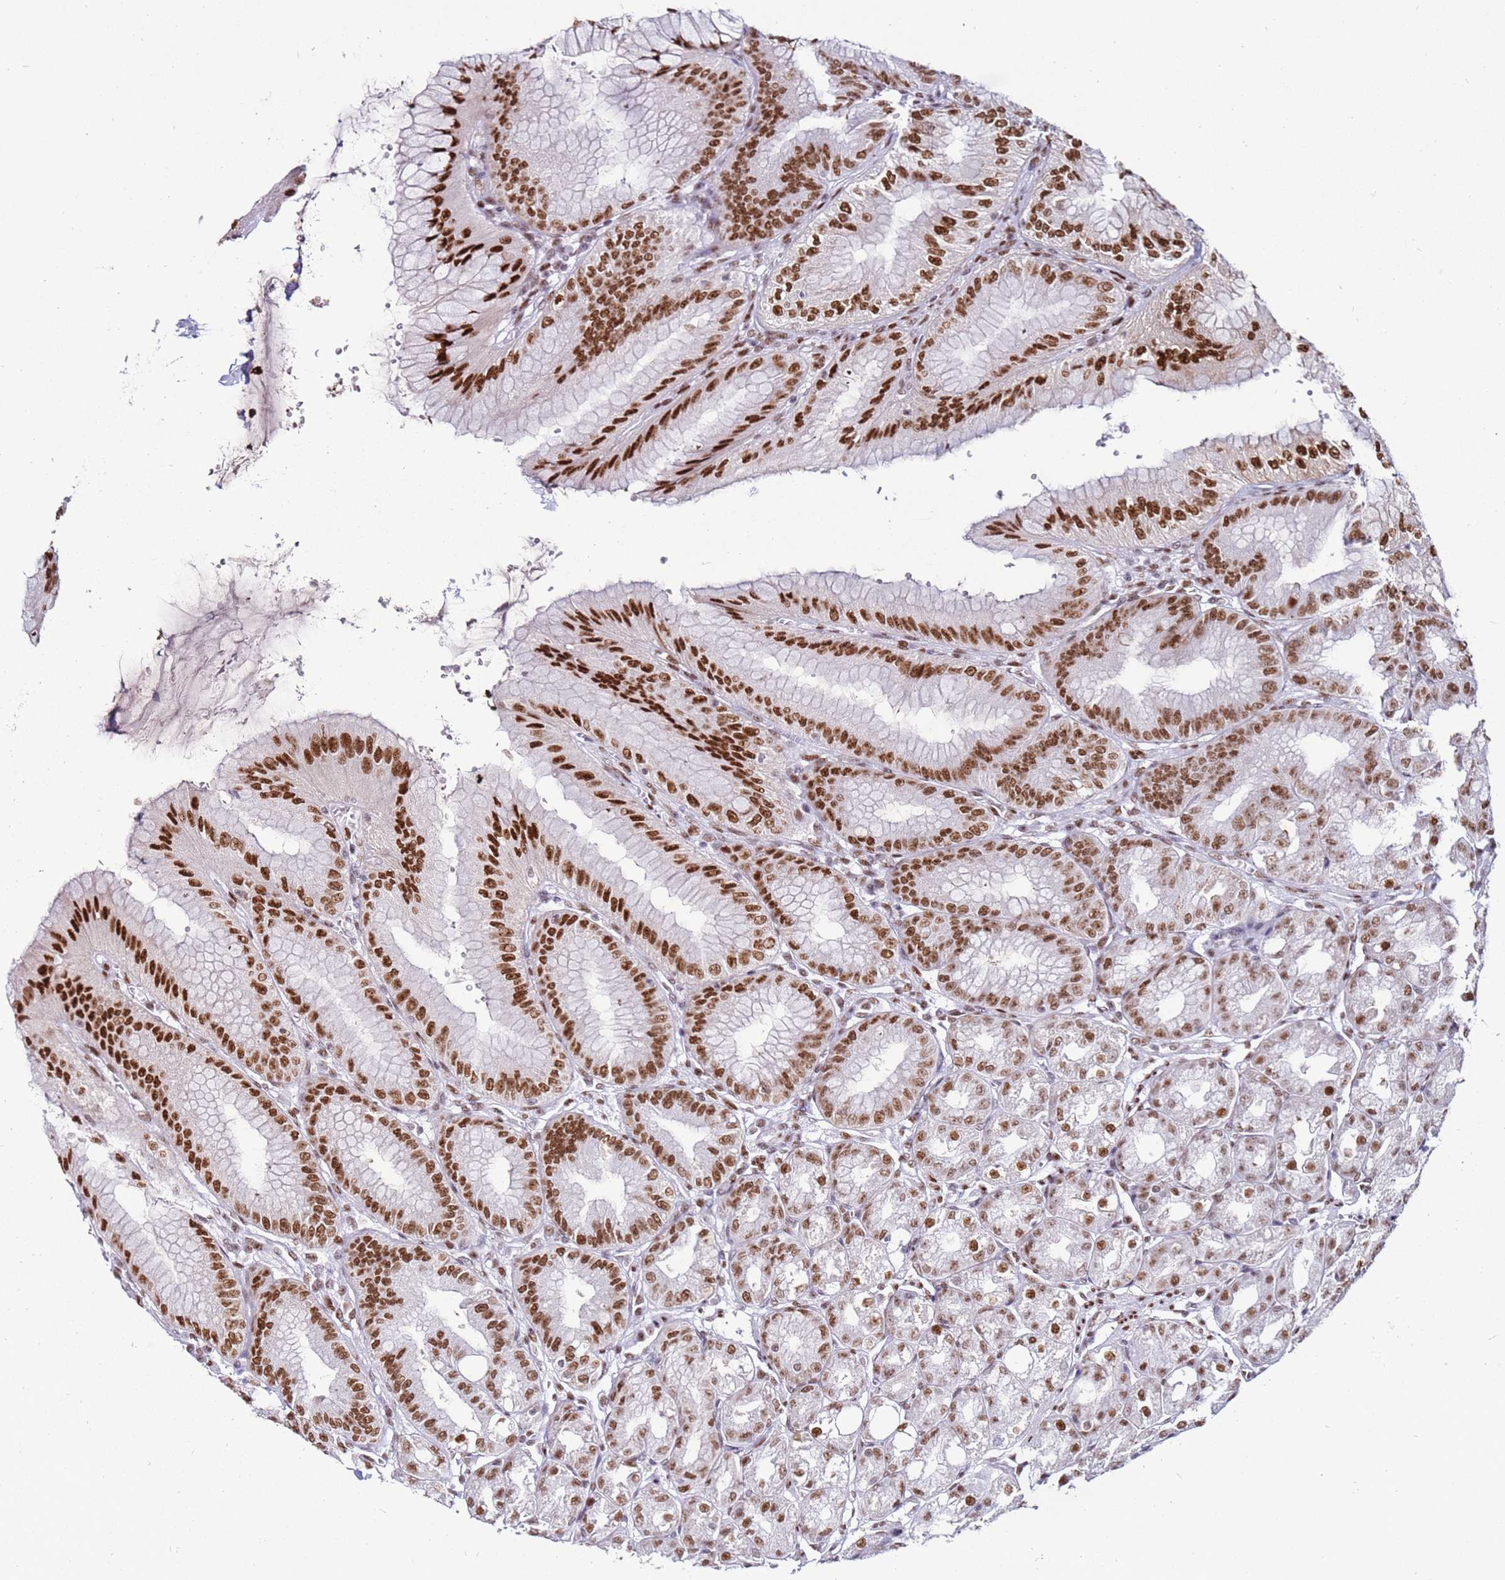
{"staining": {"intensity": "strong", "quantity": ">75%", "location": "nuclear"}, "tissue": "stomach", "cell_type": "Glandular cells", "image_type": "normal", "snomed": [{"axis": "morphology", "description": "Normal tissue, NOS"}, {"axis": "topography", "description": "Stomach, lower"}], "caption": "Protein expression analysis of normal human stomach reveals strong nuclear positivity in approximately >75% of glandular cells. Immunohistochemistry (ihc) stains the protein in brown and the nuclei are stained blue.", "gene": "KPNA4", "patient": {"sex": "male", "age": 71}}